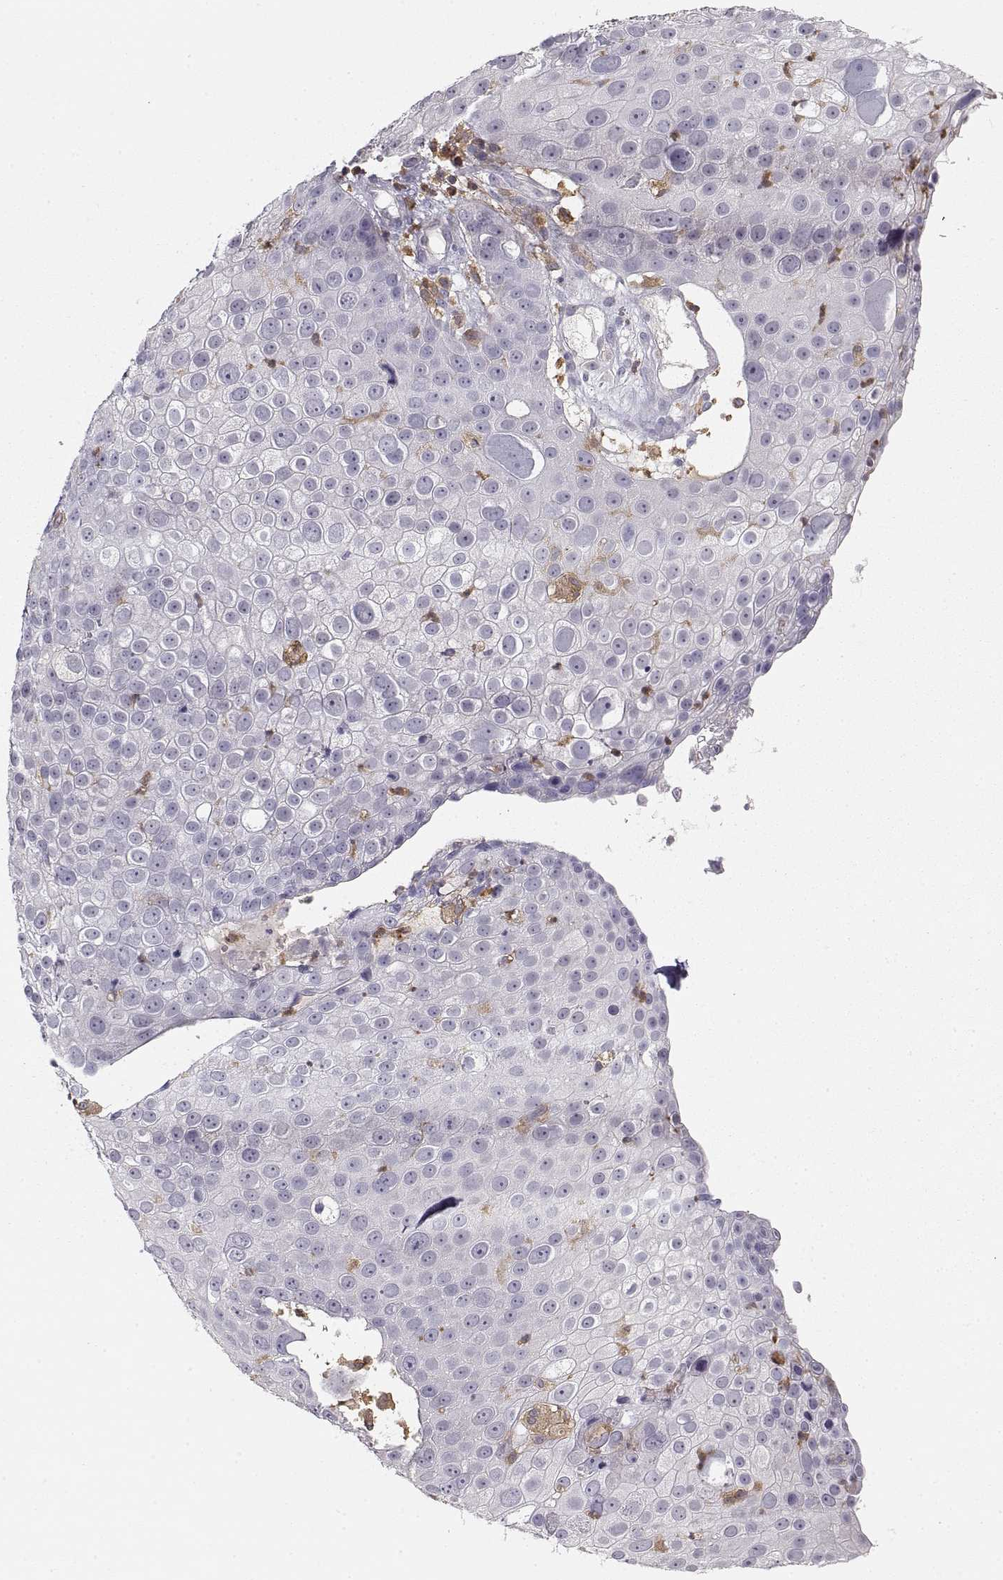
{"staining": {"intensity": "negative", "quantity": "none", "location": "none"}, "tissue": "skin cancer", "cell_type": "Tumor cells", "image_type": "cancer", "snomed": [{"axis": "morphology", "description": "Squamous cell carcinoma, NOS"}, {"axis": "topography", "description": "Skin"}], "caption": "The immunohistochemistry (IHC) micrograph has no significant positivity in tumor cells of skin cancer tissue. Nuclei are stained in blue.", "gene": "VAV1", "patient": {"sex": "male", "age": 71}}